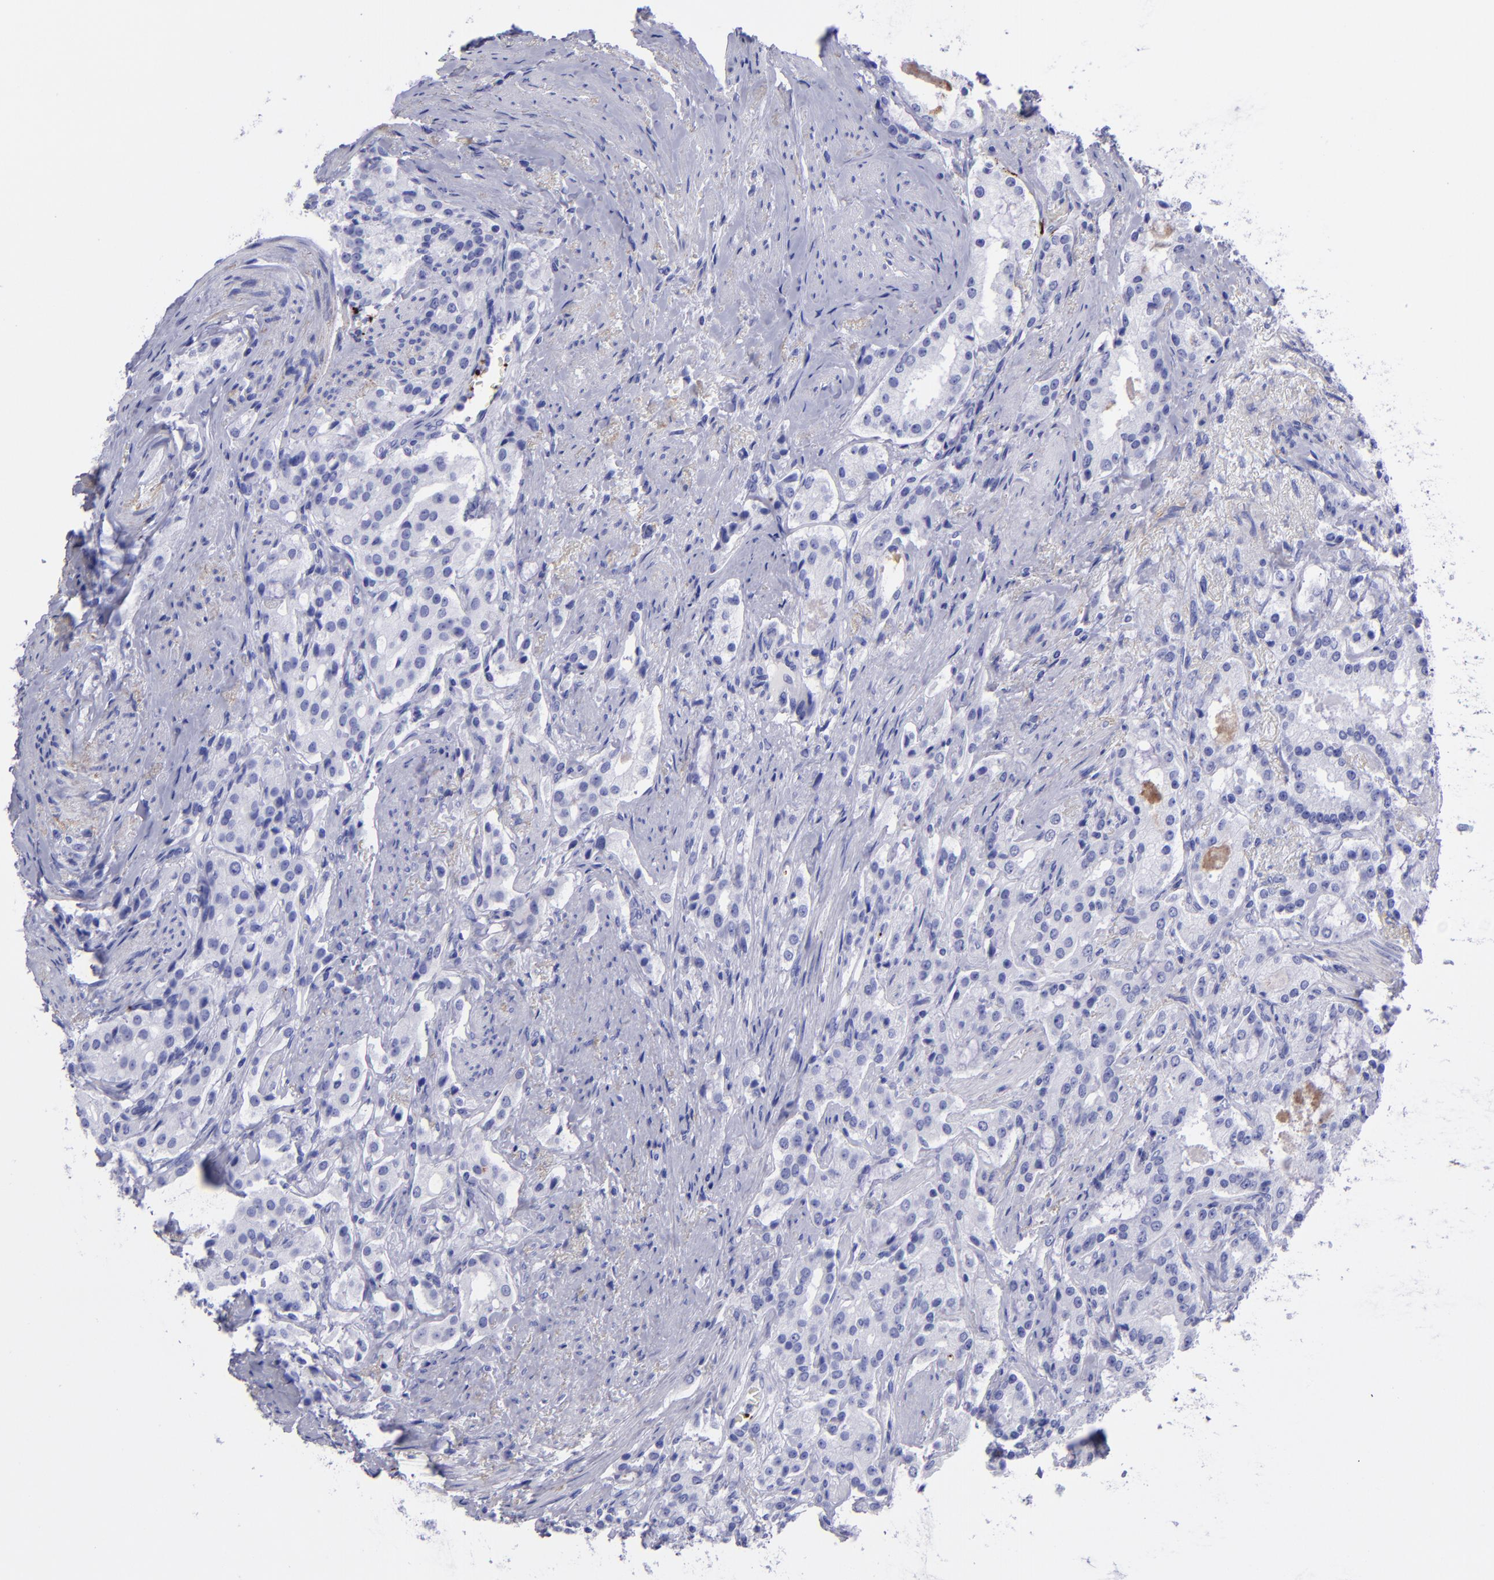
{"staining": {"intensity": "negative", "quantity": "none", "location": "none"}, "tissue": "prostate cancer", "cell_type": "Tumor cells", "image_type": "cancer", "snomed": [{"axis": "morphology", "description": "Adenocarcinoma, Medium grade"}, {"axis": "topography", "description": "Prostate"}], "caption": "Medium-grade adenocarcinoma (prostate) stained for a protein using IHC shows no positivity tumor cells.", "gene": "EFCAB13", "patient": {"sex": "male", "age": 72}}